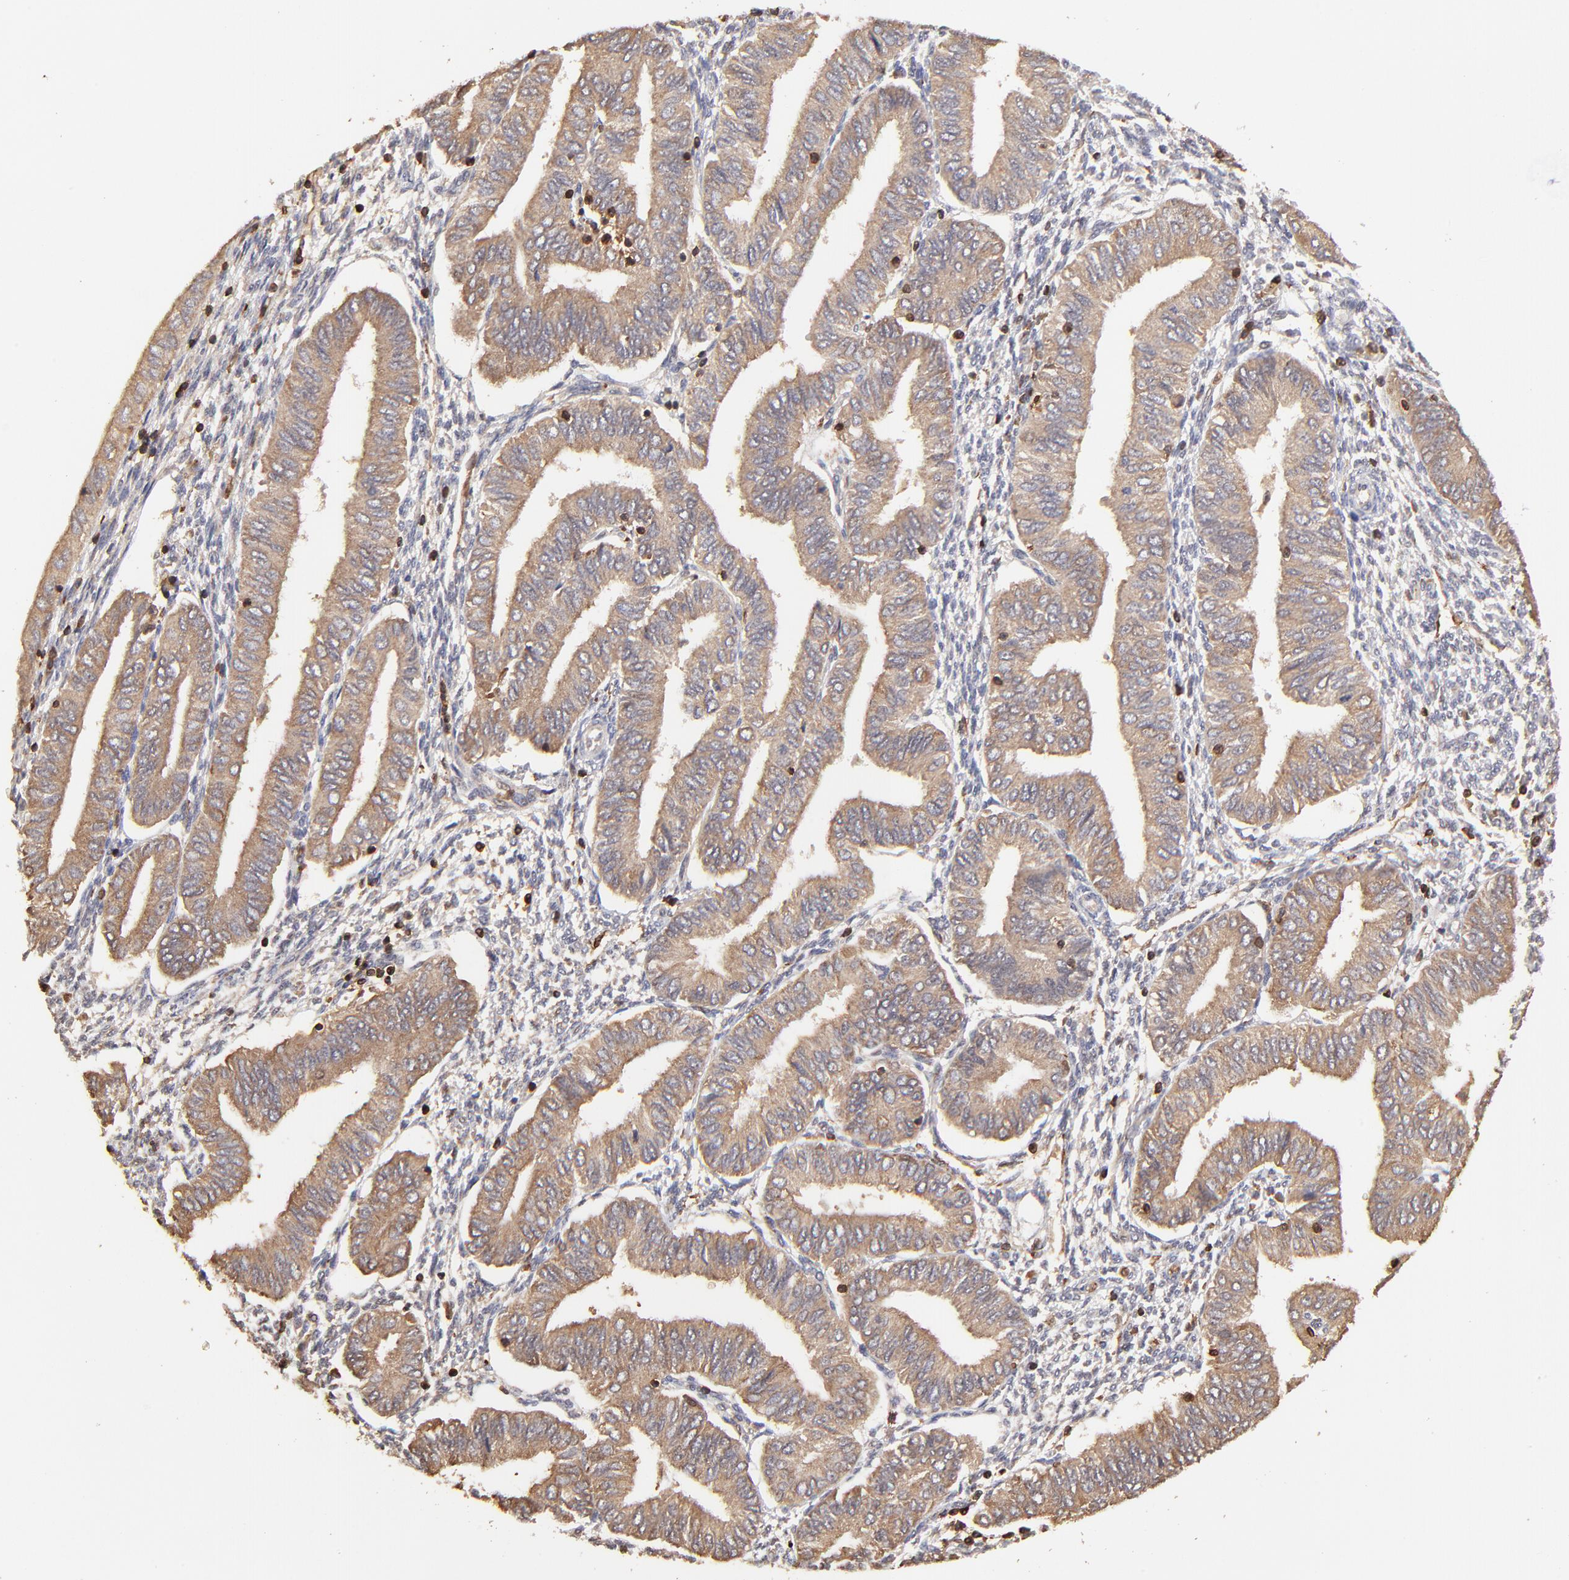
{"staining": {"intensity": "moderate", "quantity": ">75%", "location": "cytoplasmic/membranous"}, "tissue": "endometrial cancer", "cell_type": "Tumor cells", "image_type": "cancer", "snomed": [{"axis": "morphology", "description": "Adenocarcinoma, NOS"}, {"axis": "topography", "description": "Endometrium"}], "caption": "This micrograph displays endometrial cancer stained with immunohistochemistry (IHC) to label a protein in brown. The cytoplasmic/membranous of tumor cells show moderate positivity for the protein. Nuclei are counter-stained blue.", "gene": "STON2", "patient": {"sex": "female", "age": 51}}